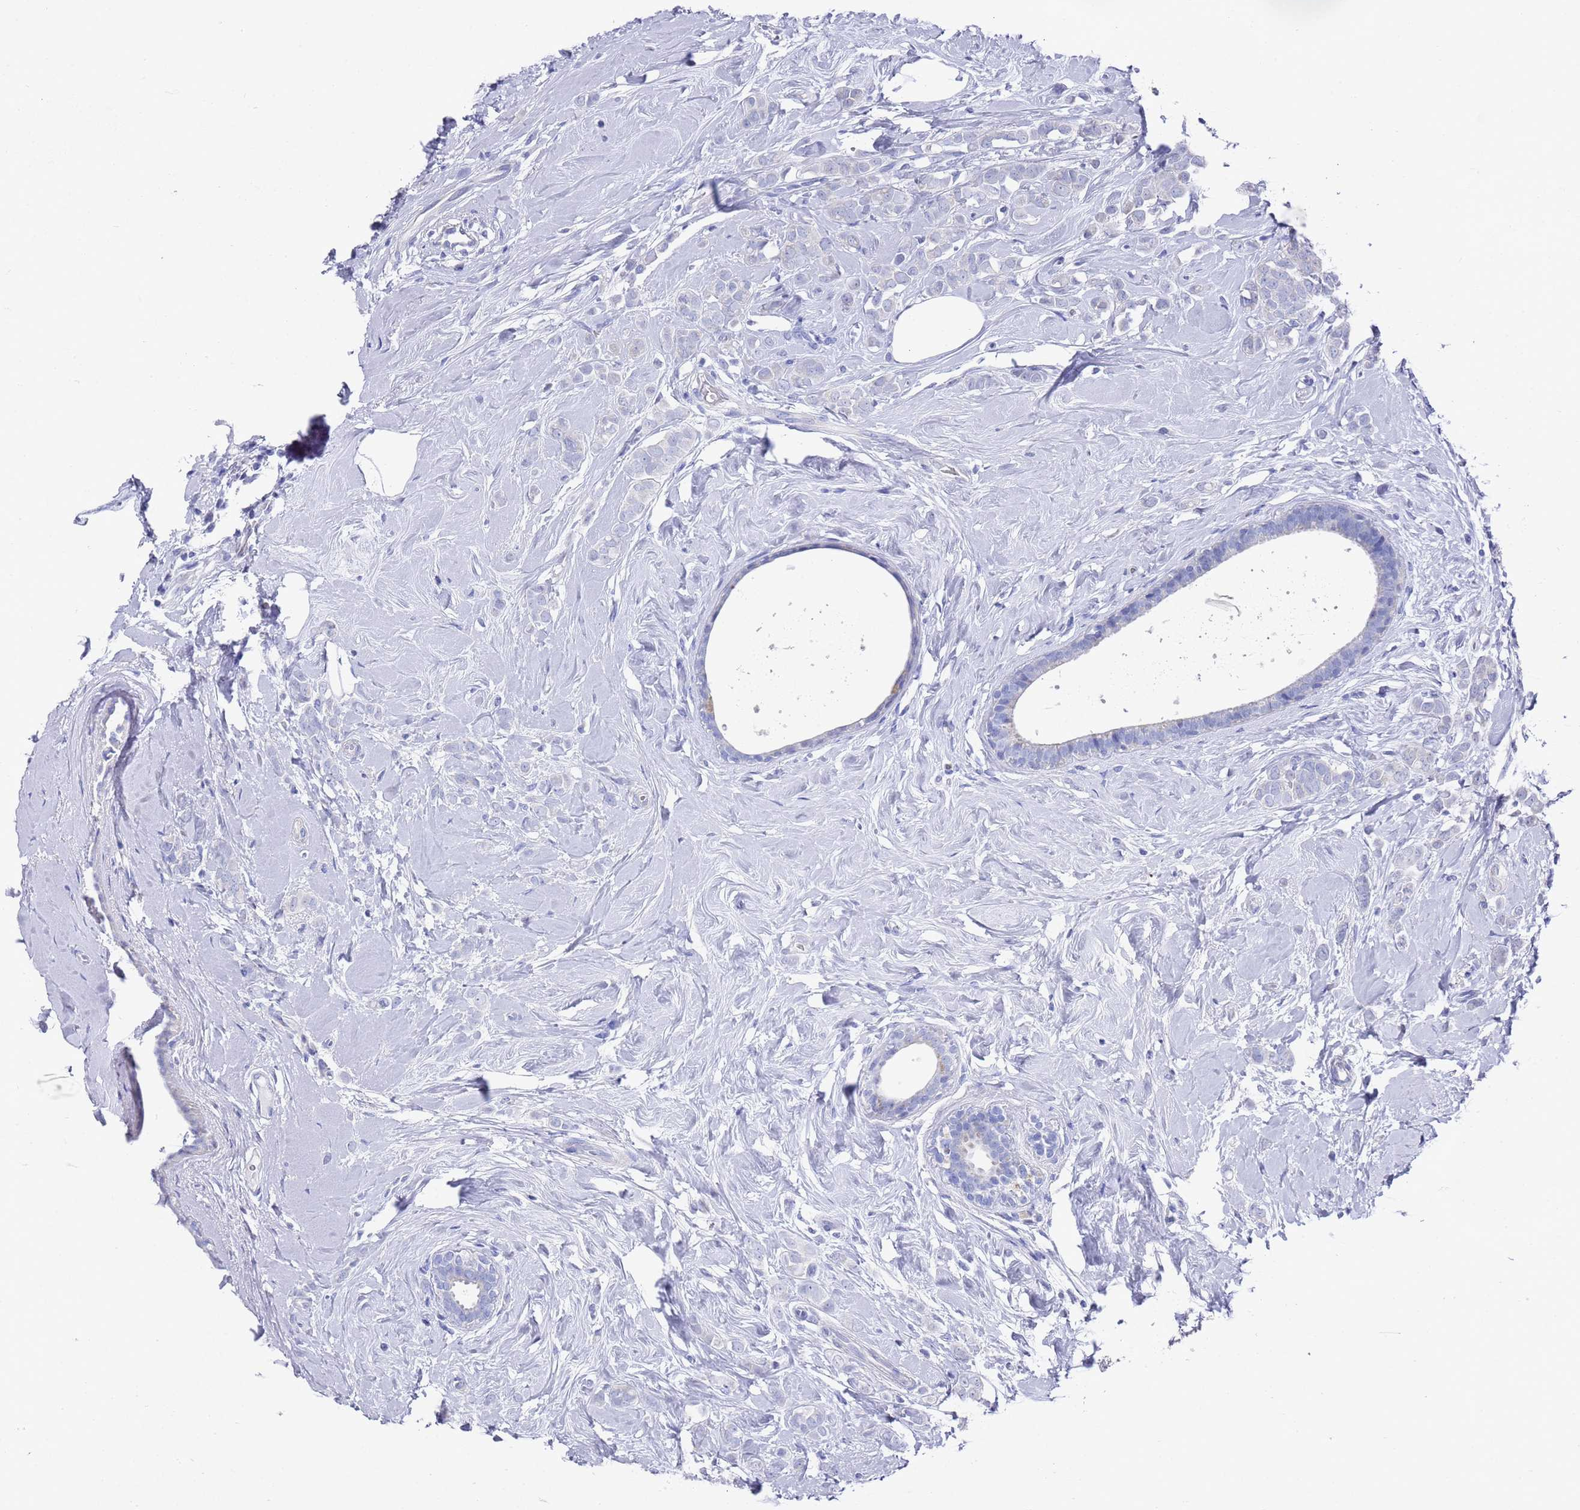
{"staining": {"intensity": "negative", "quantity": "none", "location": "none"}, "tissue": "breast cancer", "cell_type": "Tumor cells", "image_type": "cancer", "snomed": [{"axis": "morphology", "description": "Lobular carcinoma"}, {"axis": "topography", "description": "Breast"}], "caption": "IHC image of neoplastic tissue: human breast lobular carcinoma stained with DAB demonstrates no significant protein staining in tumor cells.", "gene": "SCAPER", "patient": {"sex": "female", "age": 47}}